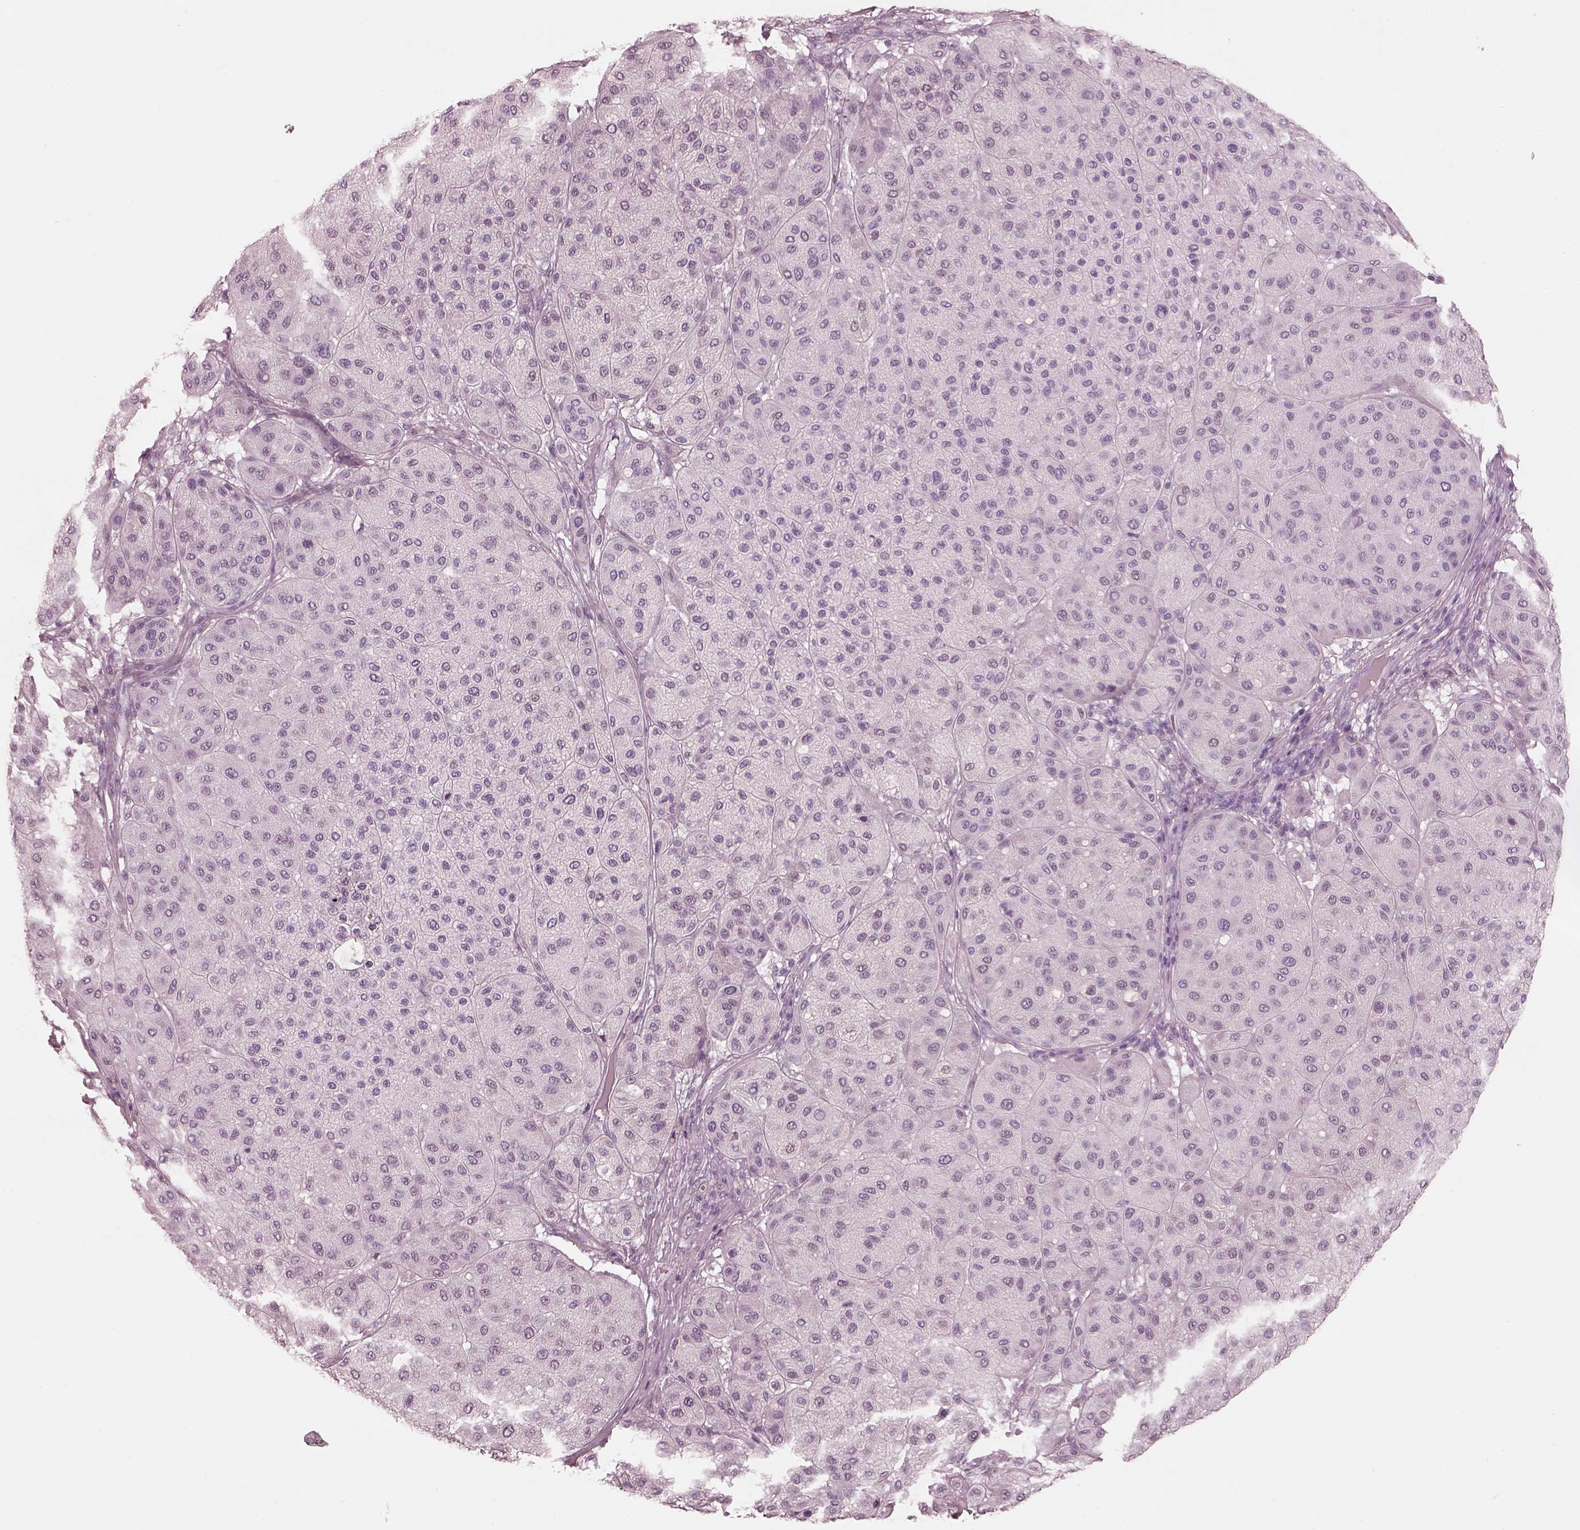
{"staining": {"intensity": "negative", "quantity": "none", "location": "none"}, "tissue": "melanoma", "cell_type": "Tumor cells", "image_type": "cancer", "snomed": [{"axis": "morphology", "description": "Malignant melanoma, Metastatic site"}, {"axis": "topography", "description": "Smooth muscle"}], "caption": "Photomicrograph shows no protein positivity in tumor cells of melanoma tissue.", "gene": "FABP9", "patient": {"sex": "male", "age": 41}}